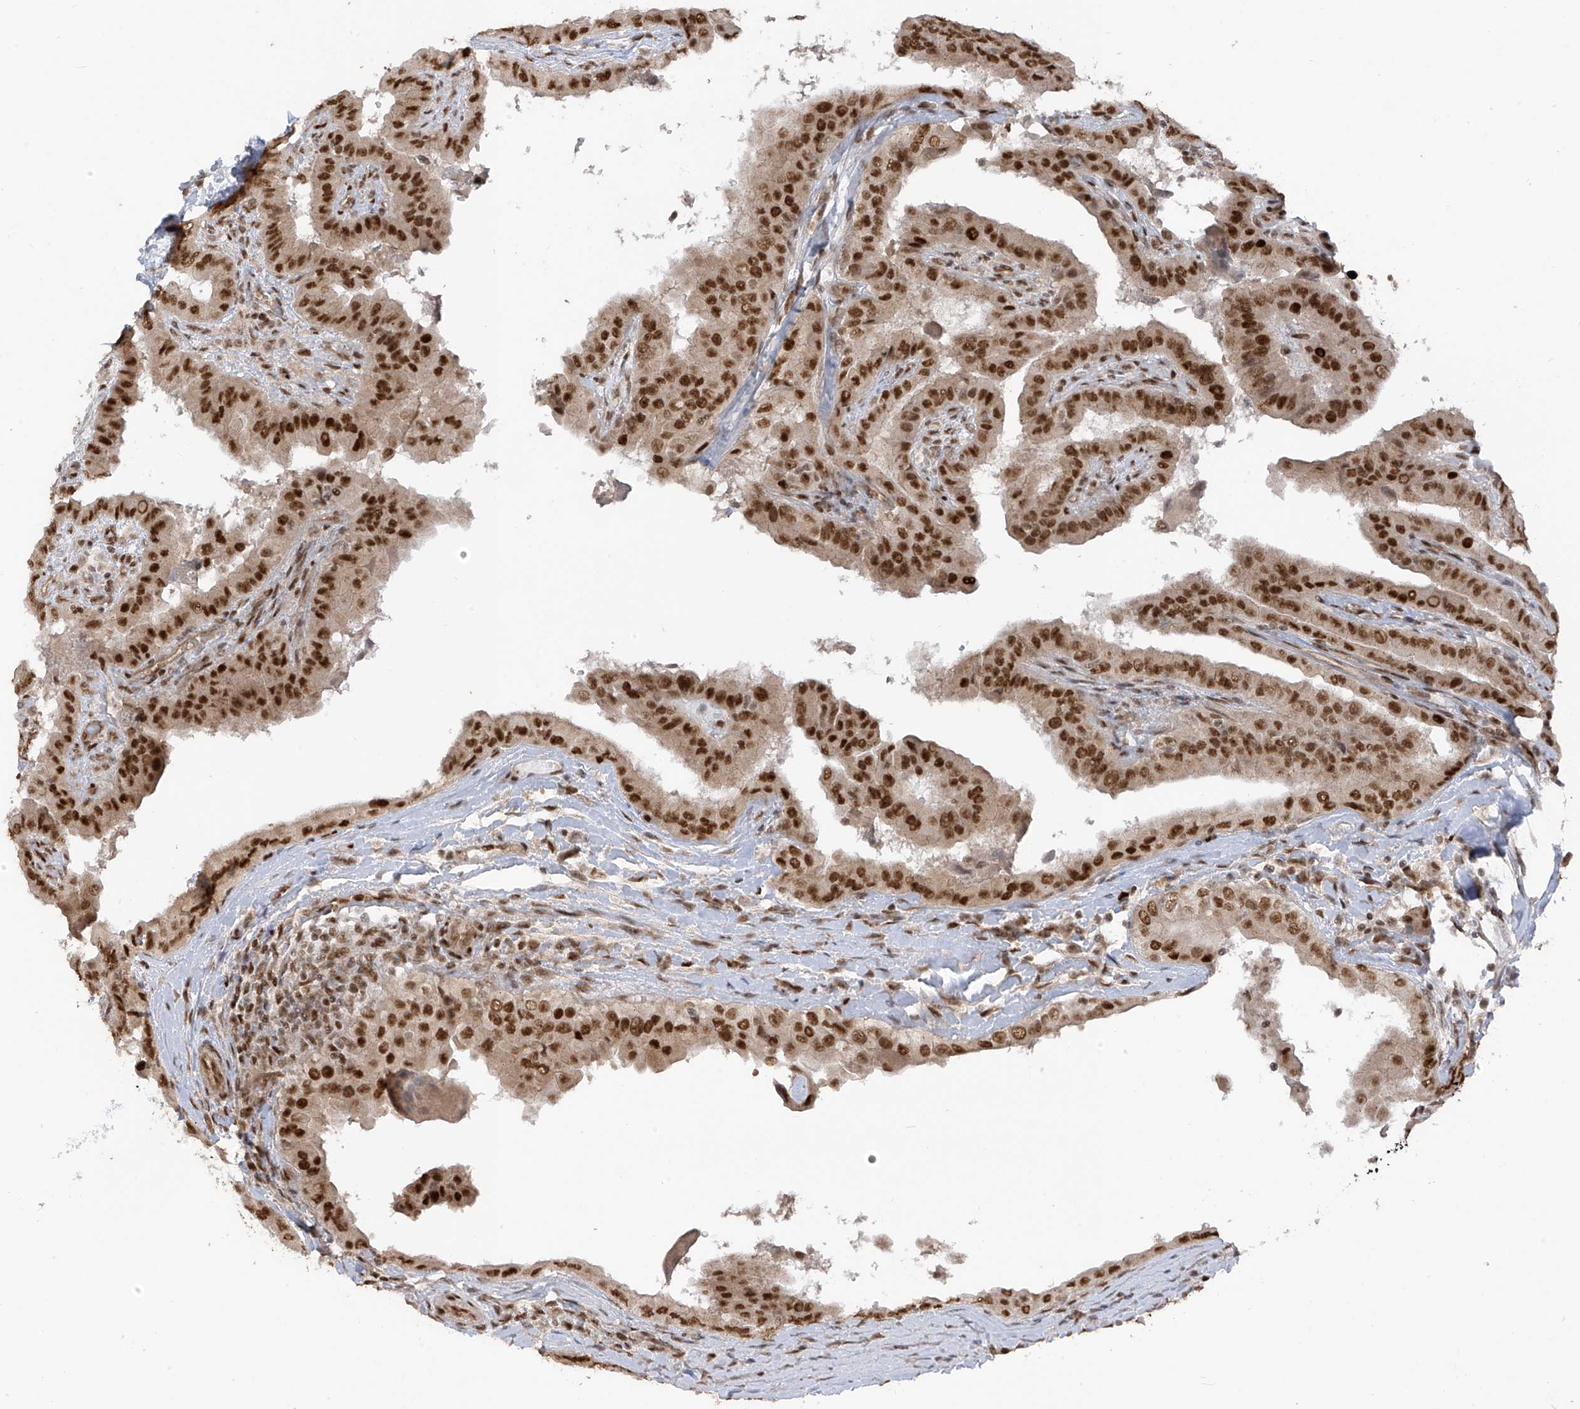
{"staining": {"intensity": "strong", "quantity": ">75%", "location": "nuclear"}, "tissue": "thyroid cancer", "cell_type": "Tumor cells", "image_type": "cancer", "snomed": [{"axis": "morphology", "description": "Papillary adenocarcinoma, NOS"}, {"axis": "topography", "description": "Thyroid gland"}], "caption": "This image demonstrates thyroid cancer stained with immunohistochemistry to label a protein in brown. The nuclear of tumor cells show strong positivity for the protein. Nuclei are counter-stained blue.", "gene": "ARHGEF3", "patient": {"sex": "male", "age": 33}}